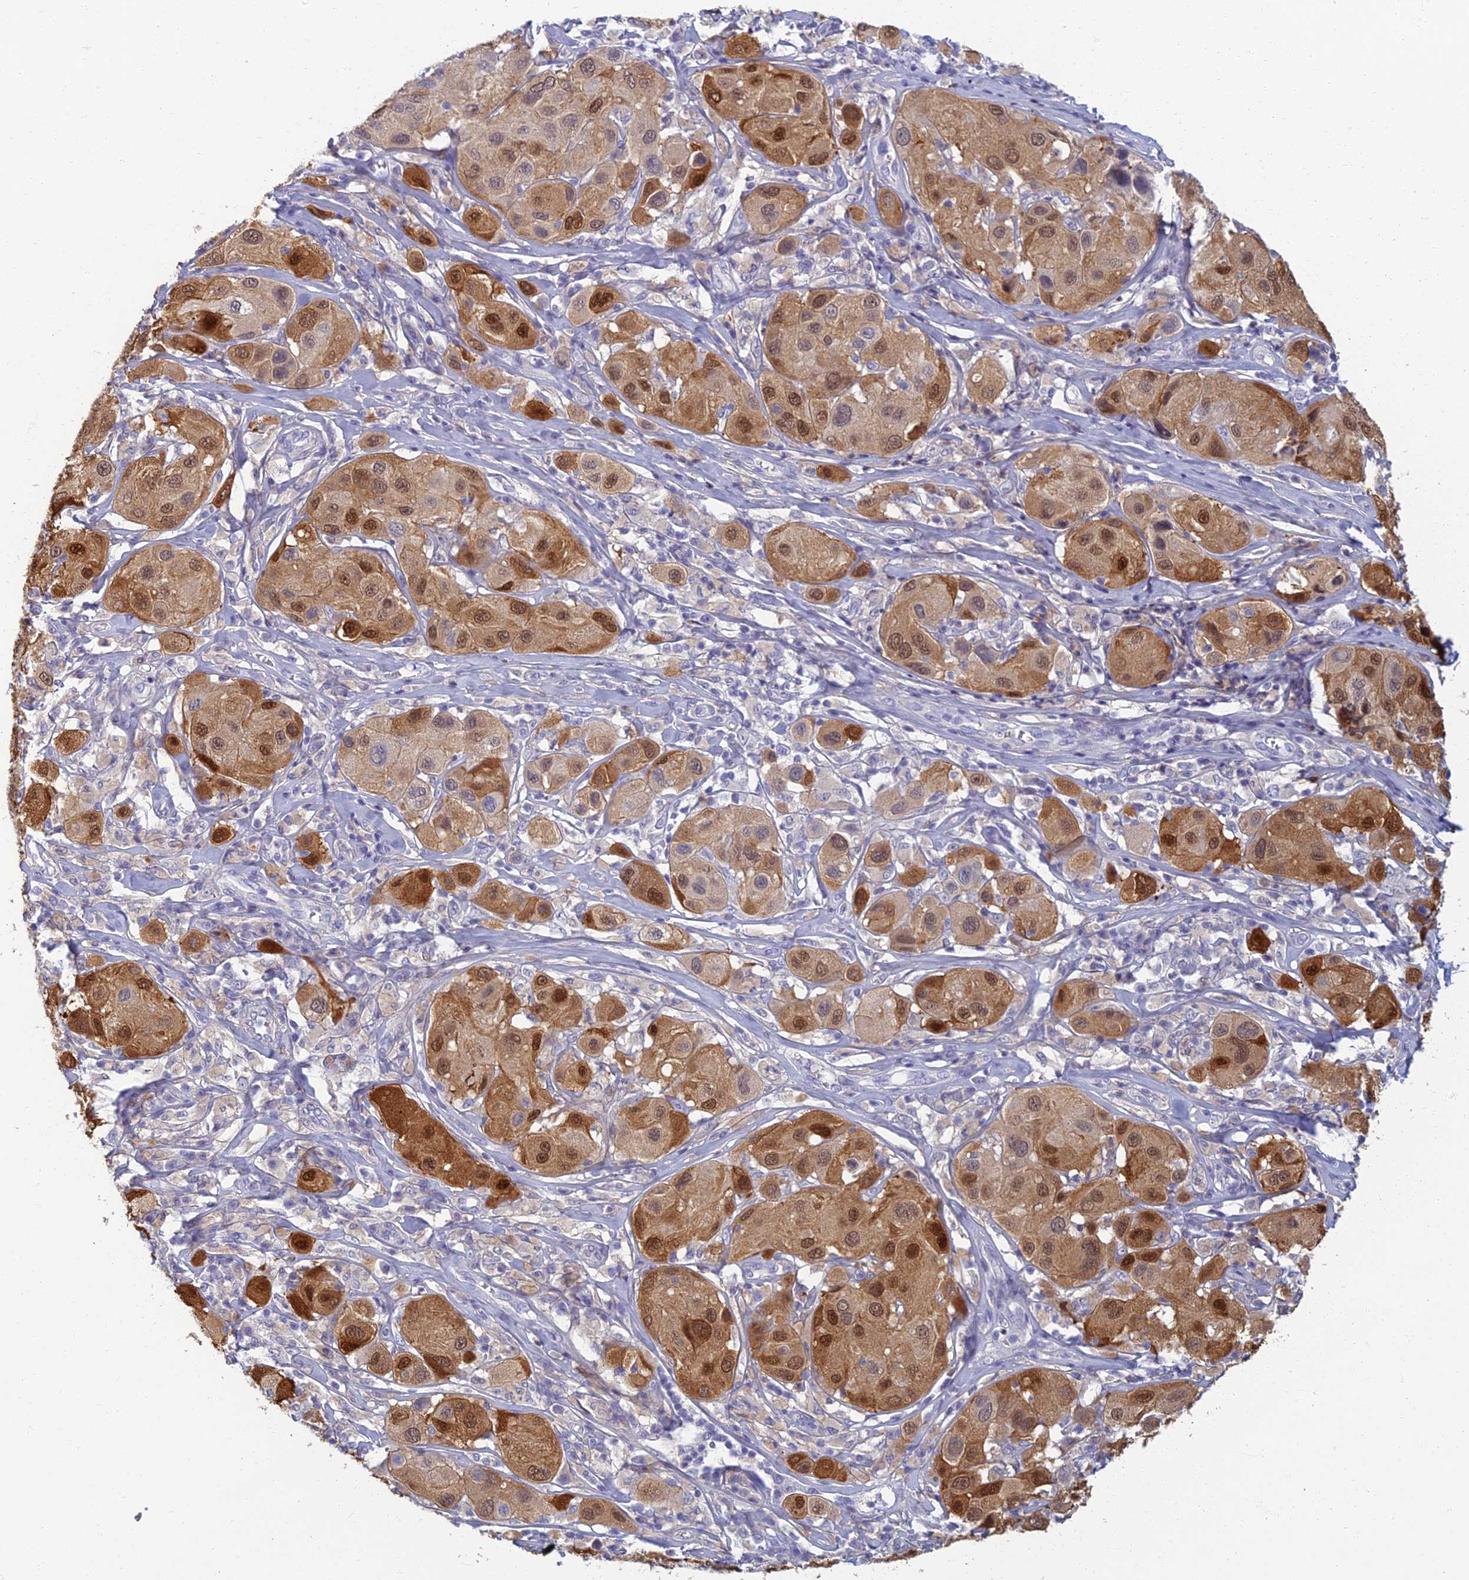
{"staining": {"intensity": "moderate", "quantity": ">75%", "location": "cytoplasmic/membranous,nuclear"}, "tissue": "melanoma", "cell_type": "Tumor cells", "image_type": "cancer", "snomed": [{"axis": "morphology", "description": "Malignant melanoma, Metastatic site"}, {"axis": "topography", "description": "Skin"}], "caption": "Tumor cells show medium levels of moderate cytoplasmic/membranous and nuclear expression in about >75% of cells in human malignant melanoma (metastatic site). Nuclei are stained in blue.", "gene": "NEURL1", "patient": {"sex": "male", "age": 41}}